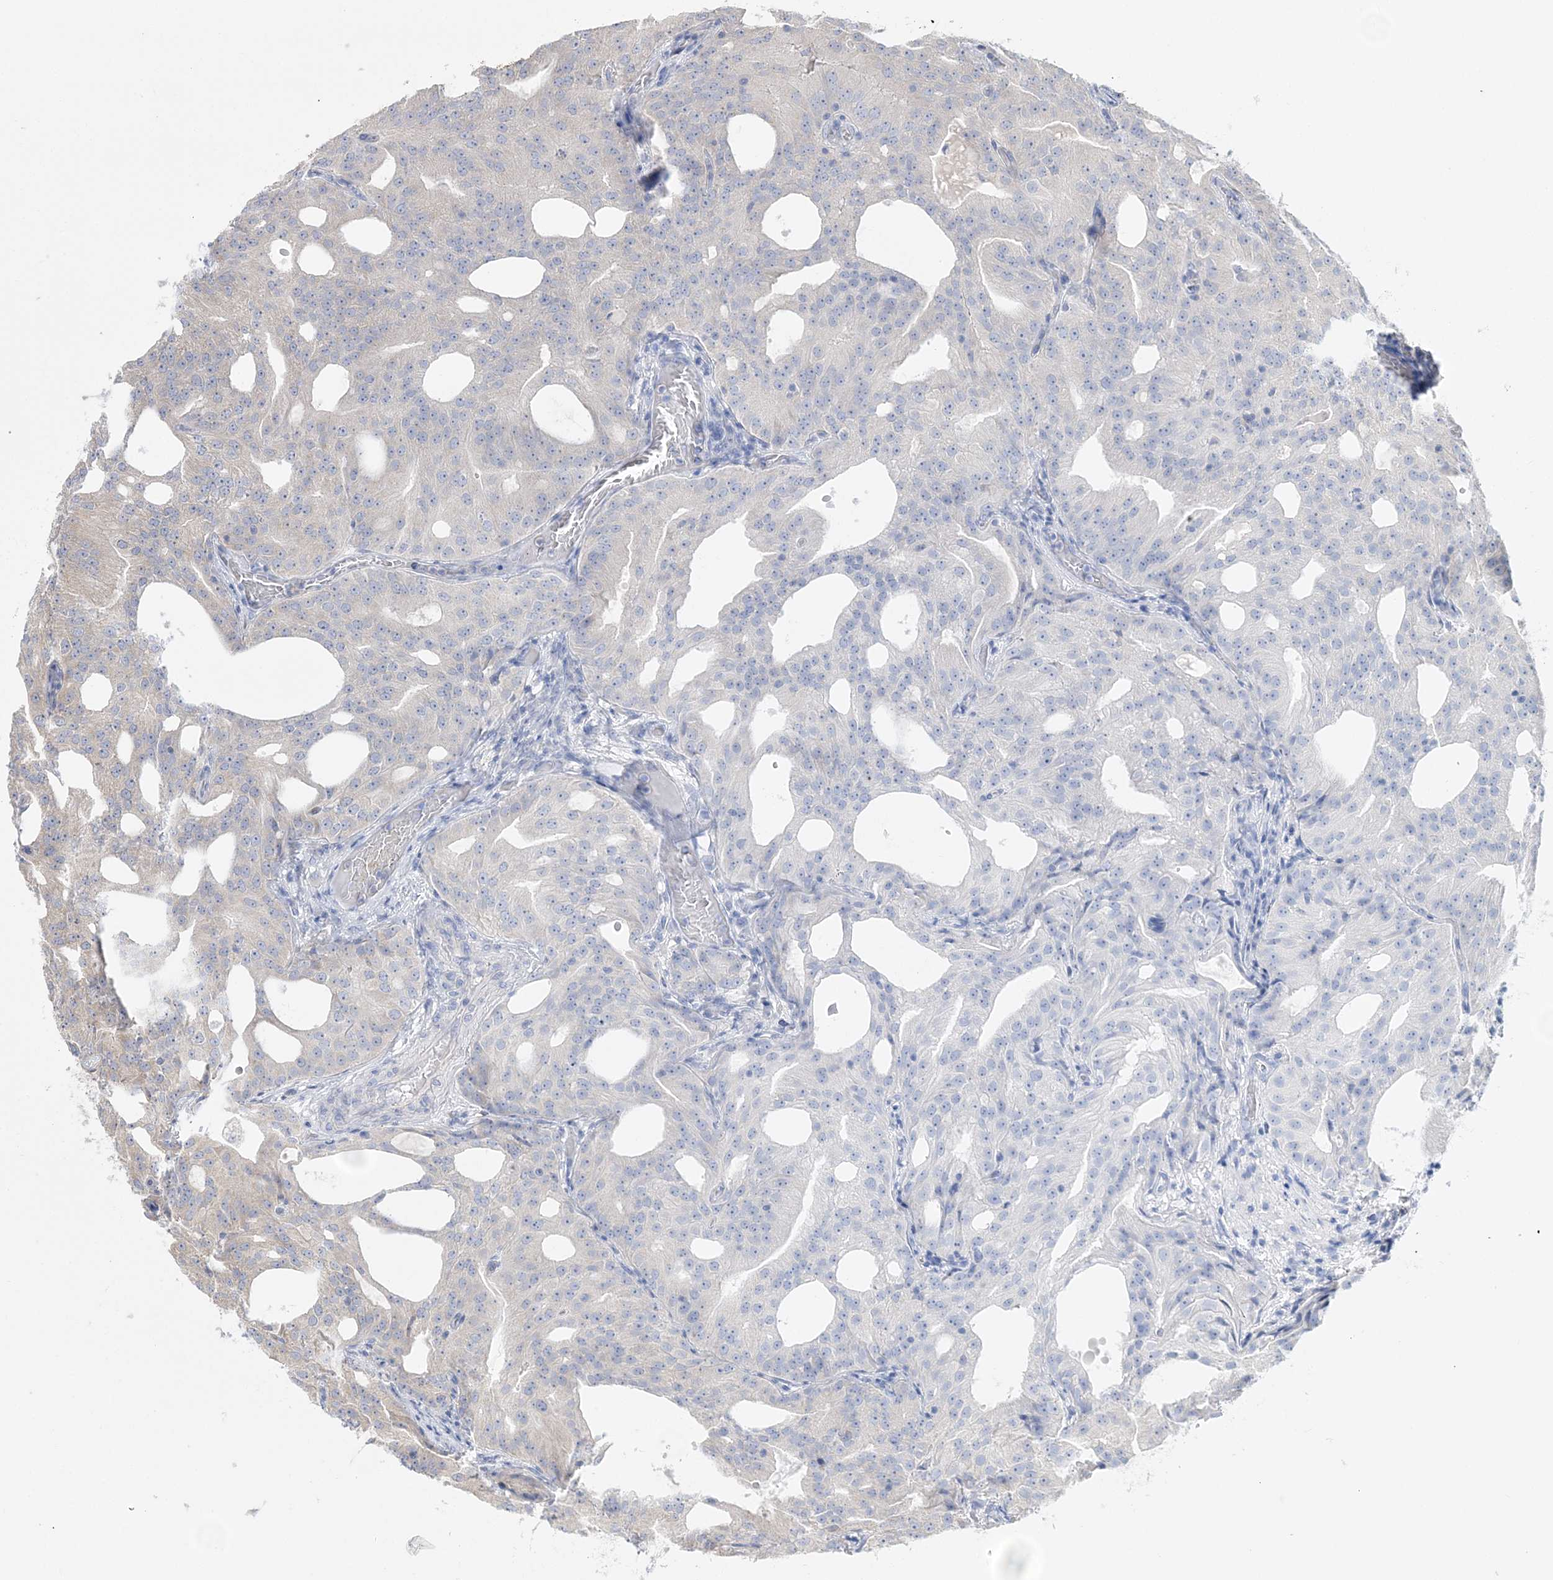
{"staining": {"intensity": "negative", "quantity": "none", "location": "none"}, "tissue": "prostate cancer", "cell_type": "Tumor cells", "image_type": "cancer", "snomed": [{"axis": "morphology", "description": "Adenocarcinoma, Low grade"}, {"axis": "topography", "description": "Prostate"}], "caption": "Protein analysis of prostate cancer (low-grade adenocarcinoma) exhibits no significant expression in tumor cells.", "gene": "FARSB", "patient": {"sex": "male", "age": 88}}